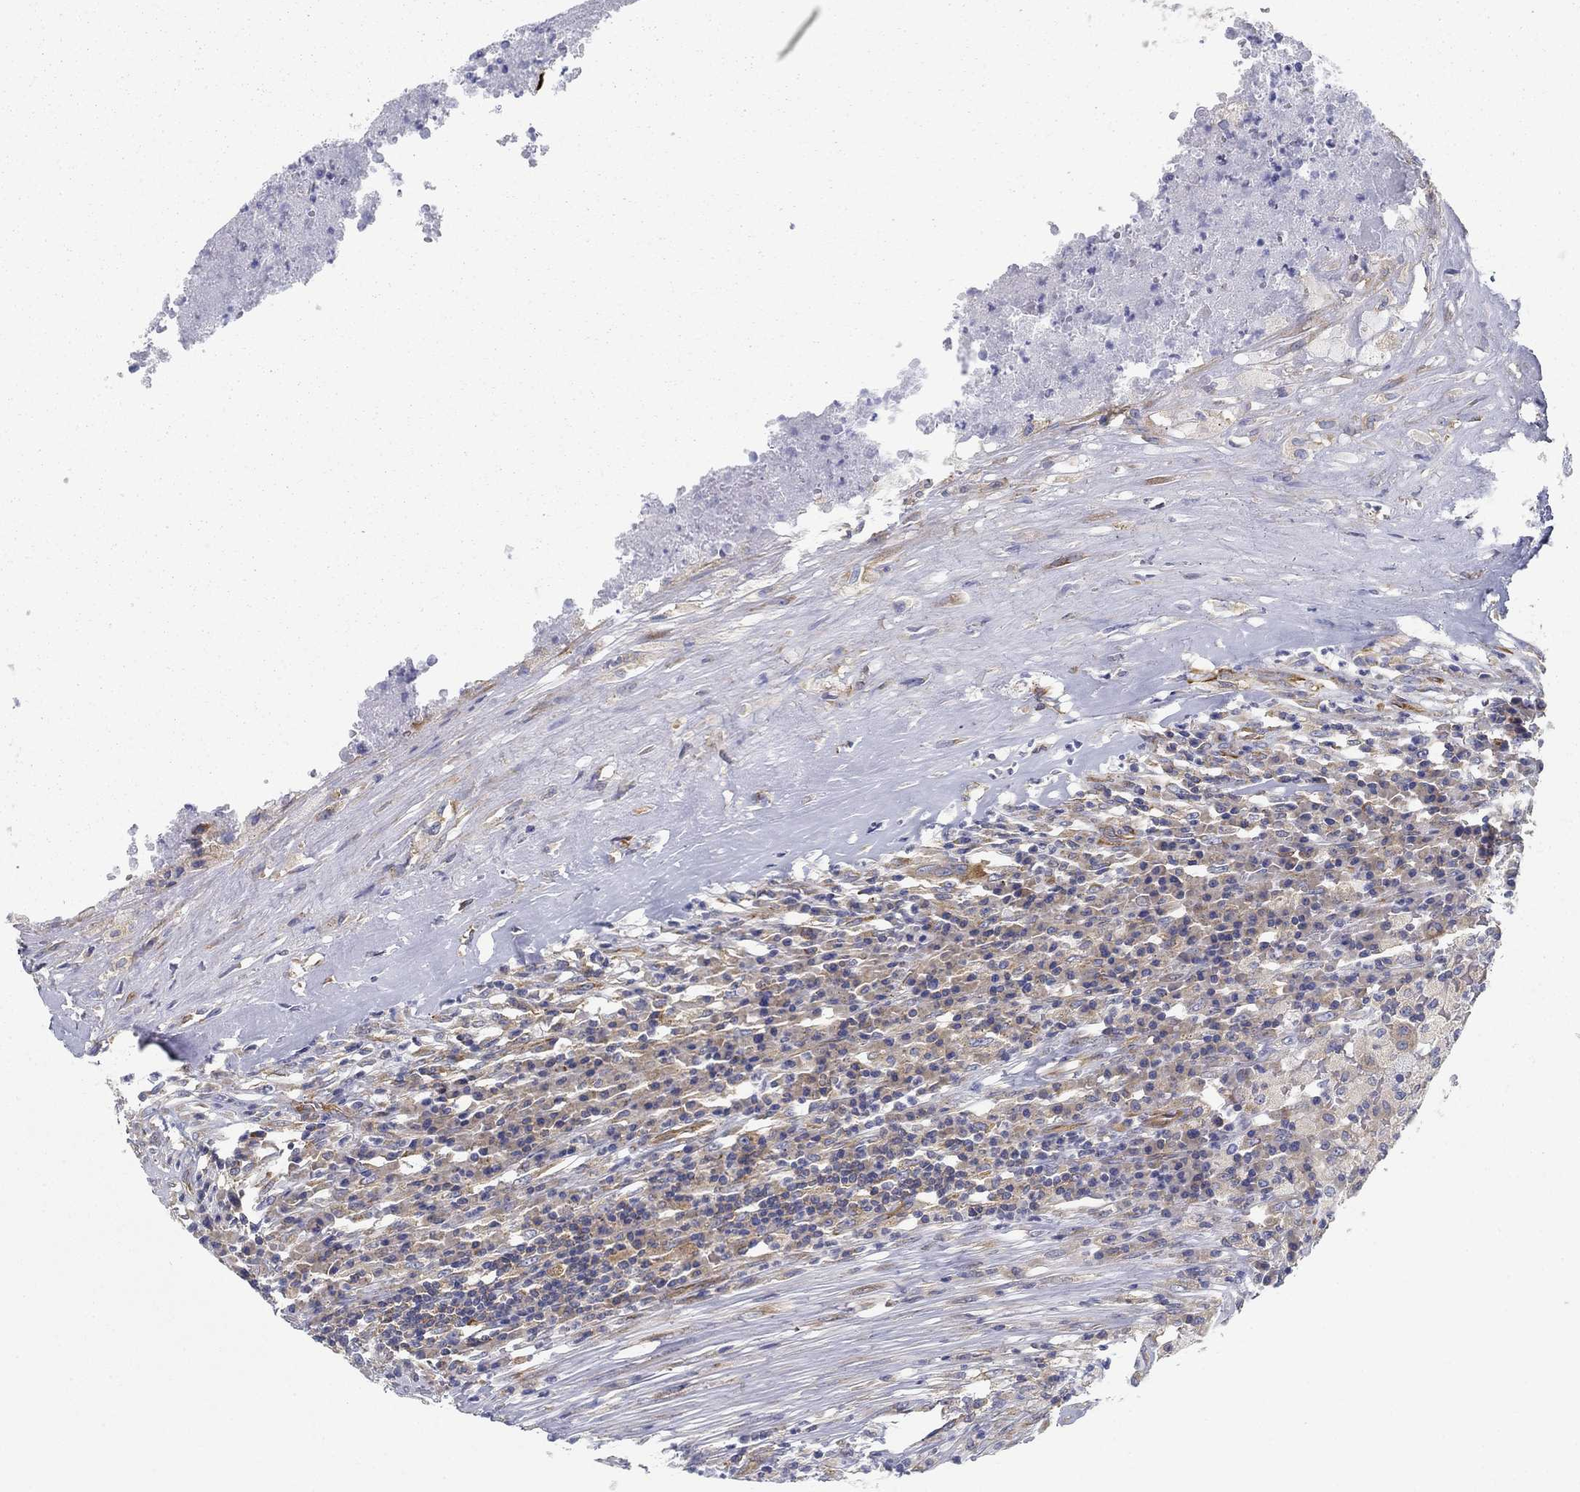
{"staining": {"intensity": "negative", "quantity": "none", "location": "none"}, "tissue": "testis cancer", "cell_type": "Tumor cells", "image_type": "cancer", "snomed": [{"axis": "morphology", "description": "Necrosis, NOS"}, {"axis": "morphology", "description": "Carcinoma, Embryonal, NOS"}, {"axis": "topography", "description": "Testis"}], "caption": "Immunohistochemistry (IHC) of human testis cancer displays no expression in tumor cells. The staining is performed using DAB (3,3'-diaminobenzidine) brown chromogen with nuclei counter-stained in using hematoxylin.", "gene": "FXR1", "patient": {"sex": "male", "age": 19}}